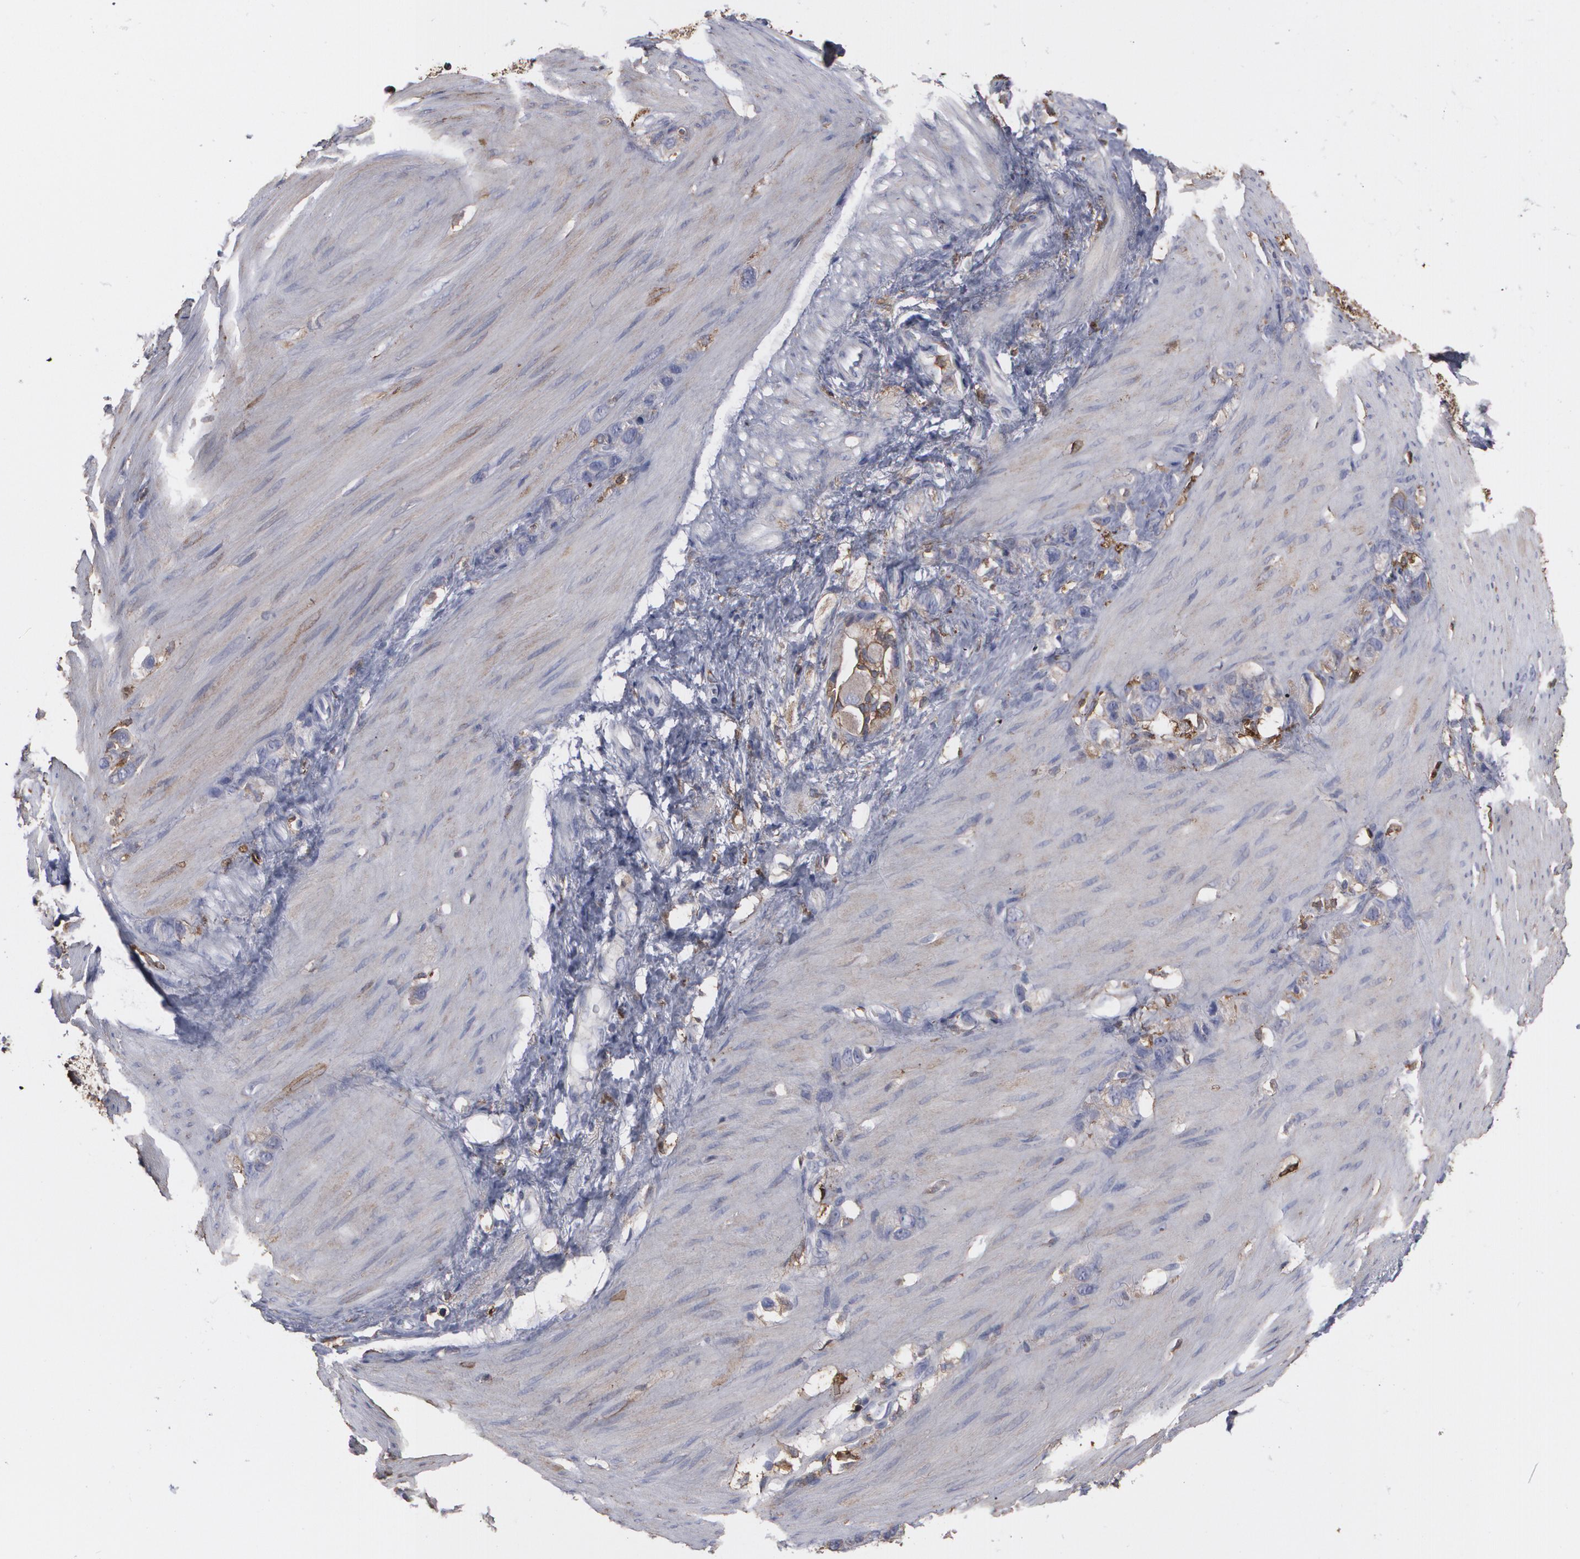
{"staining": {"intensity": "weak", "quantity": "<25%", "location": "cytoplasmic/membranous"}, "tissue": "stomach cancer", "cell_type": "Tumor cells", "image_type": "cancer", "snomed": [{"axis": "morphology", "description": "Normal tissue, NOS"}, {"axis": "morphology", "description": "Adenocarcinoma, NOS"}, {"axis": "morphology", "description": "Adenocarcinoma, High grade"}, {"axis": "topography", "description": "Stomach, upper"}, {"axis": "topography", "description": "Stomach"}], "caption": "DAB (3,3'-diaminobenzidine) immunohistochemical staining of adenocarcinoma (stomach) exhibits no significant staining in tumor cells.", "gene": "ODC1", "patient": {"sex": "female", "age": 65}}